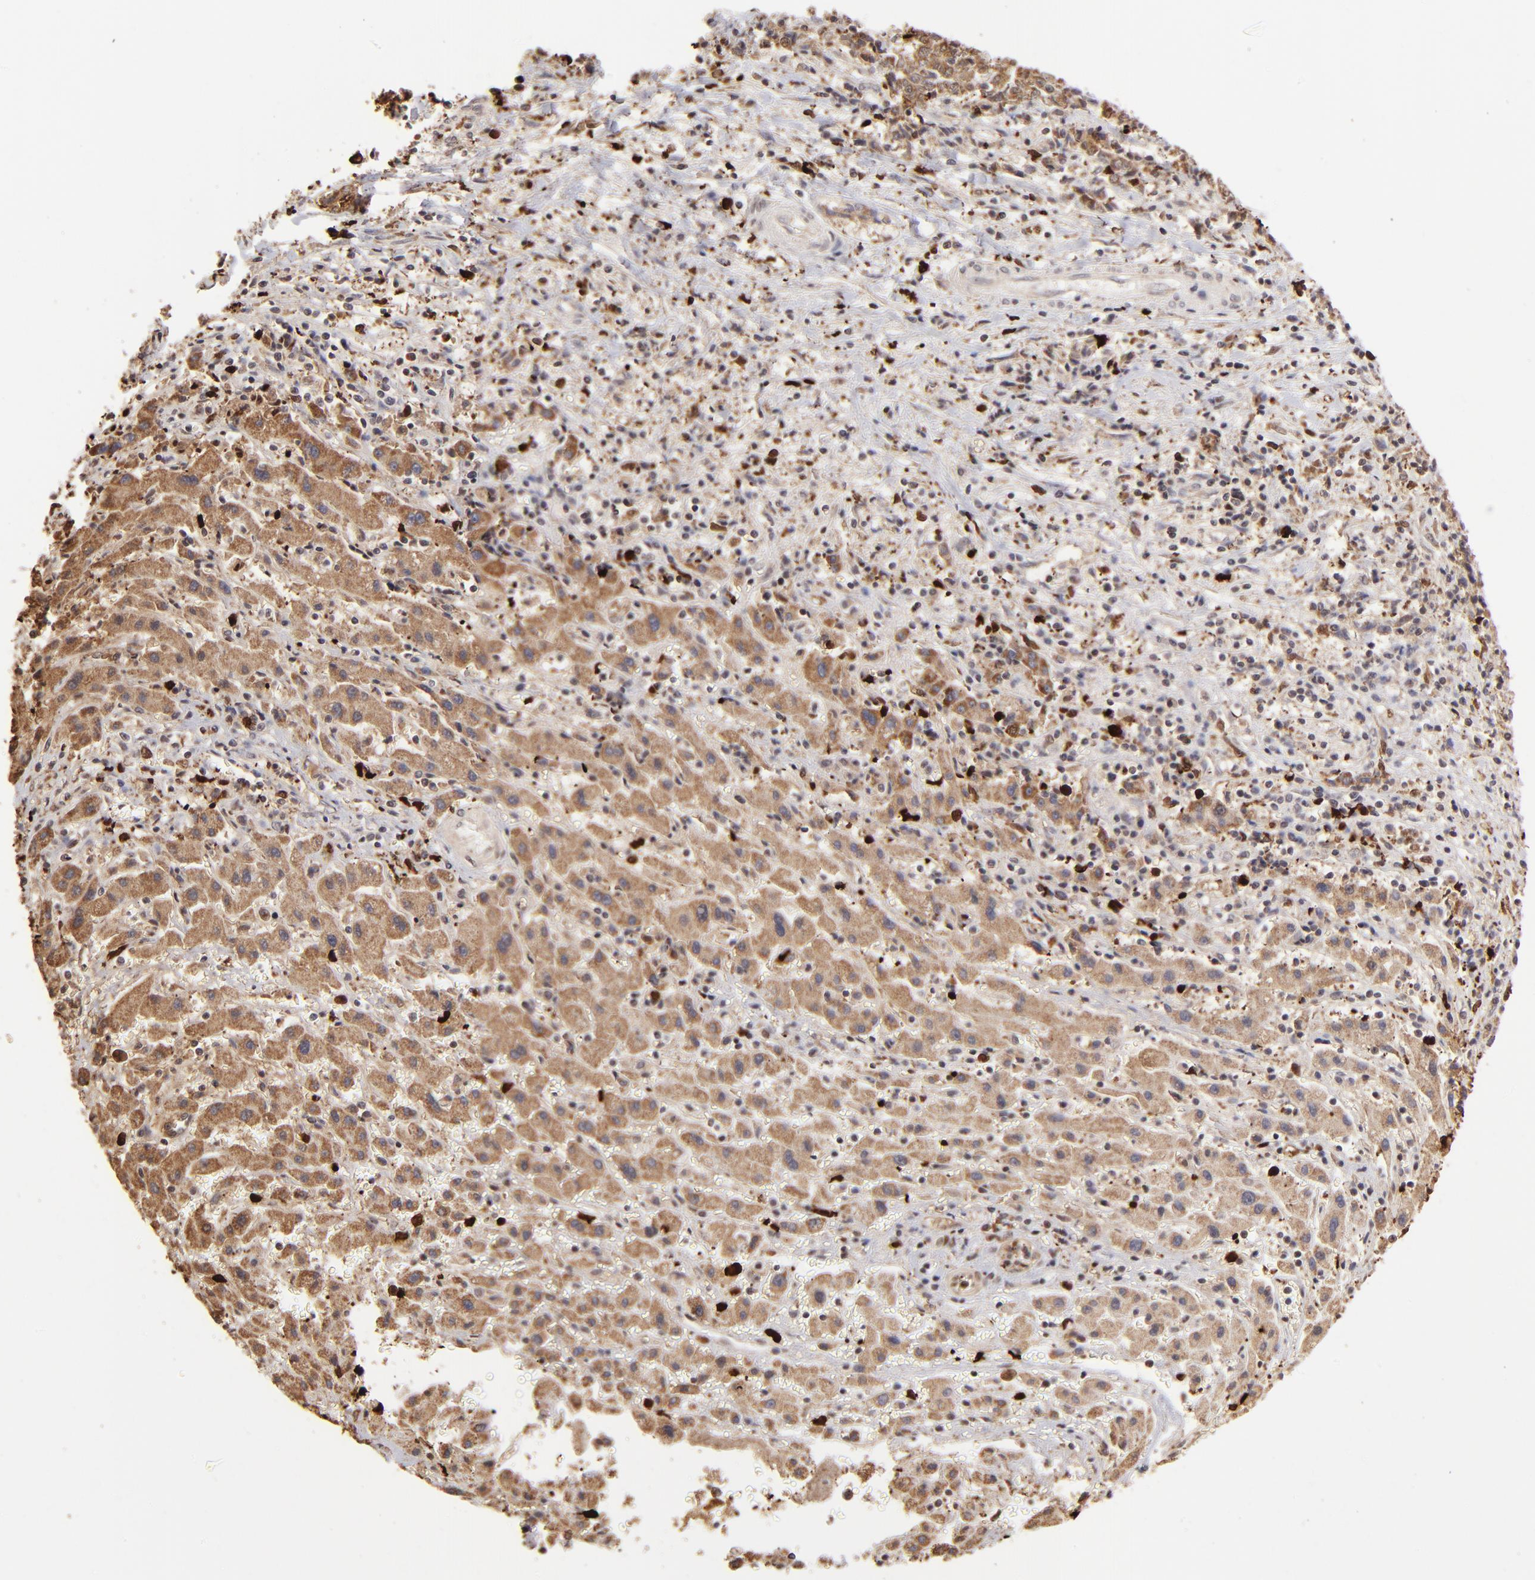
{"staining": {"intensity": "moderate", "quantity": ">75%", "location": "cytoplasmic/membranous"}, "tissue": "liver cancer", "cell_type": "Tumor cells", "image_type": "cancer", "snomed": [{"axis": "morphology", "description": "Cholangiocarcinoma"}, {"axis": "topography", "description": "Liver"}], "caption": "Human liver cancer (cholangiocarcinoma) stained for a protein (brown) displays moderate cytoplasmic/membranous positive expression in approximately >75% of tumor cells.", "gene": "ZFX", "patient": {"sex": "male", "age": 57}}